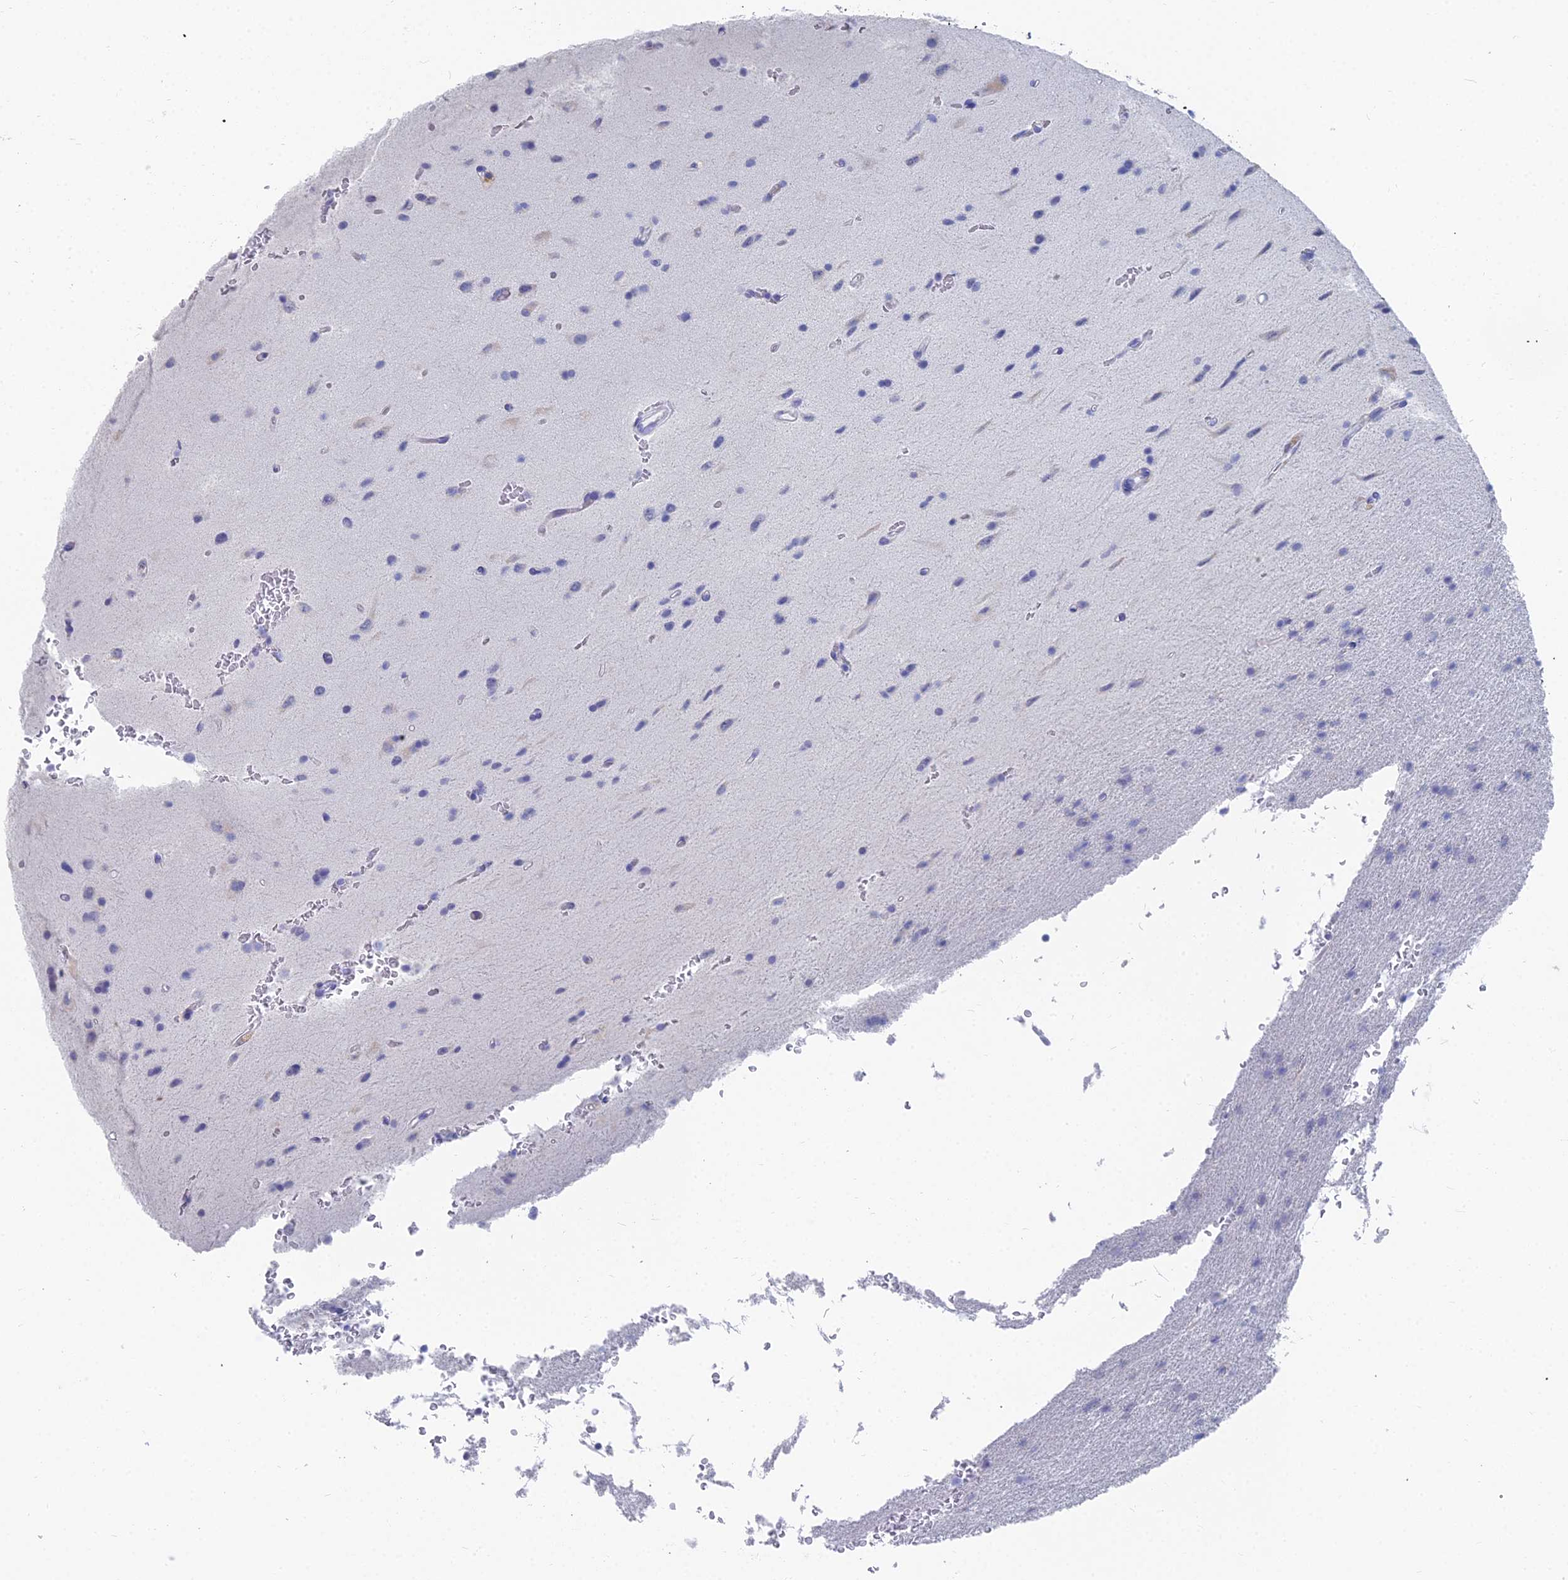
{"staining": {"intensity": "negative", "quantity": "none", "location": "none"}, "tissue": "glioma", "cell_type": "Tumor cells", "image_type": "cancer", "snomed": [{"axis": "morphology", "description": "Glioma, malignant, High grade"}, {"axis": "topography", "description": "Cerebral cortex"}], "caption": "Malignant glioma (high-grade) was stained to show a protein in brown. There is no significant positivity in tumor cells.", "gene": "TNNT3", "patient": {"sex": "female", "age": 36}}